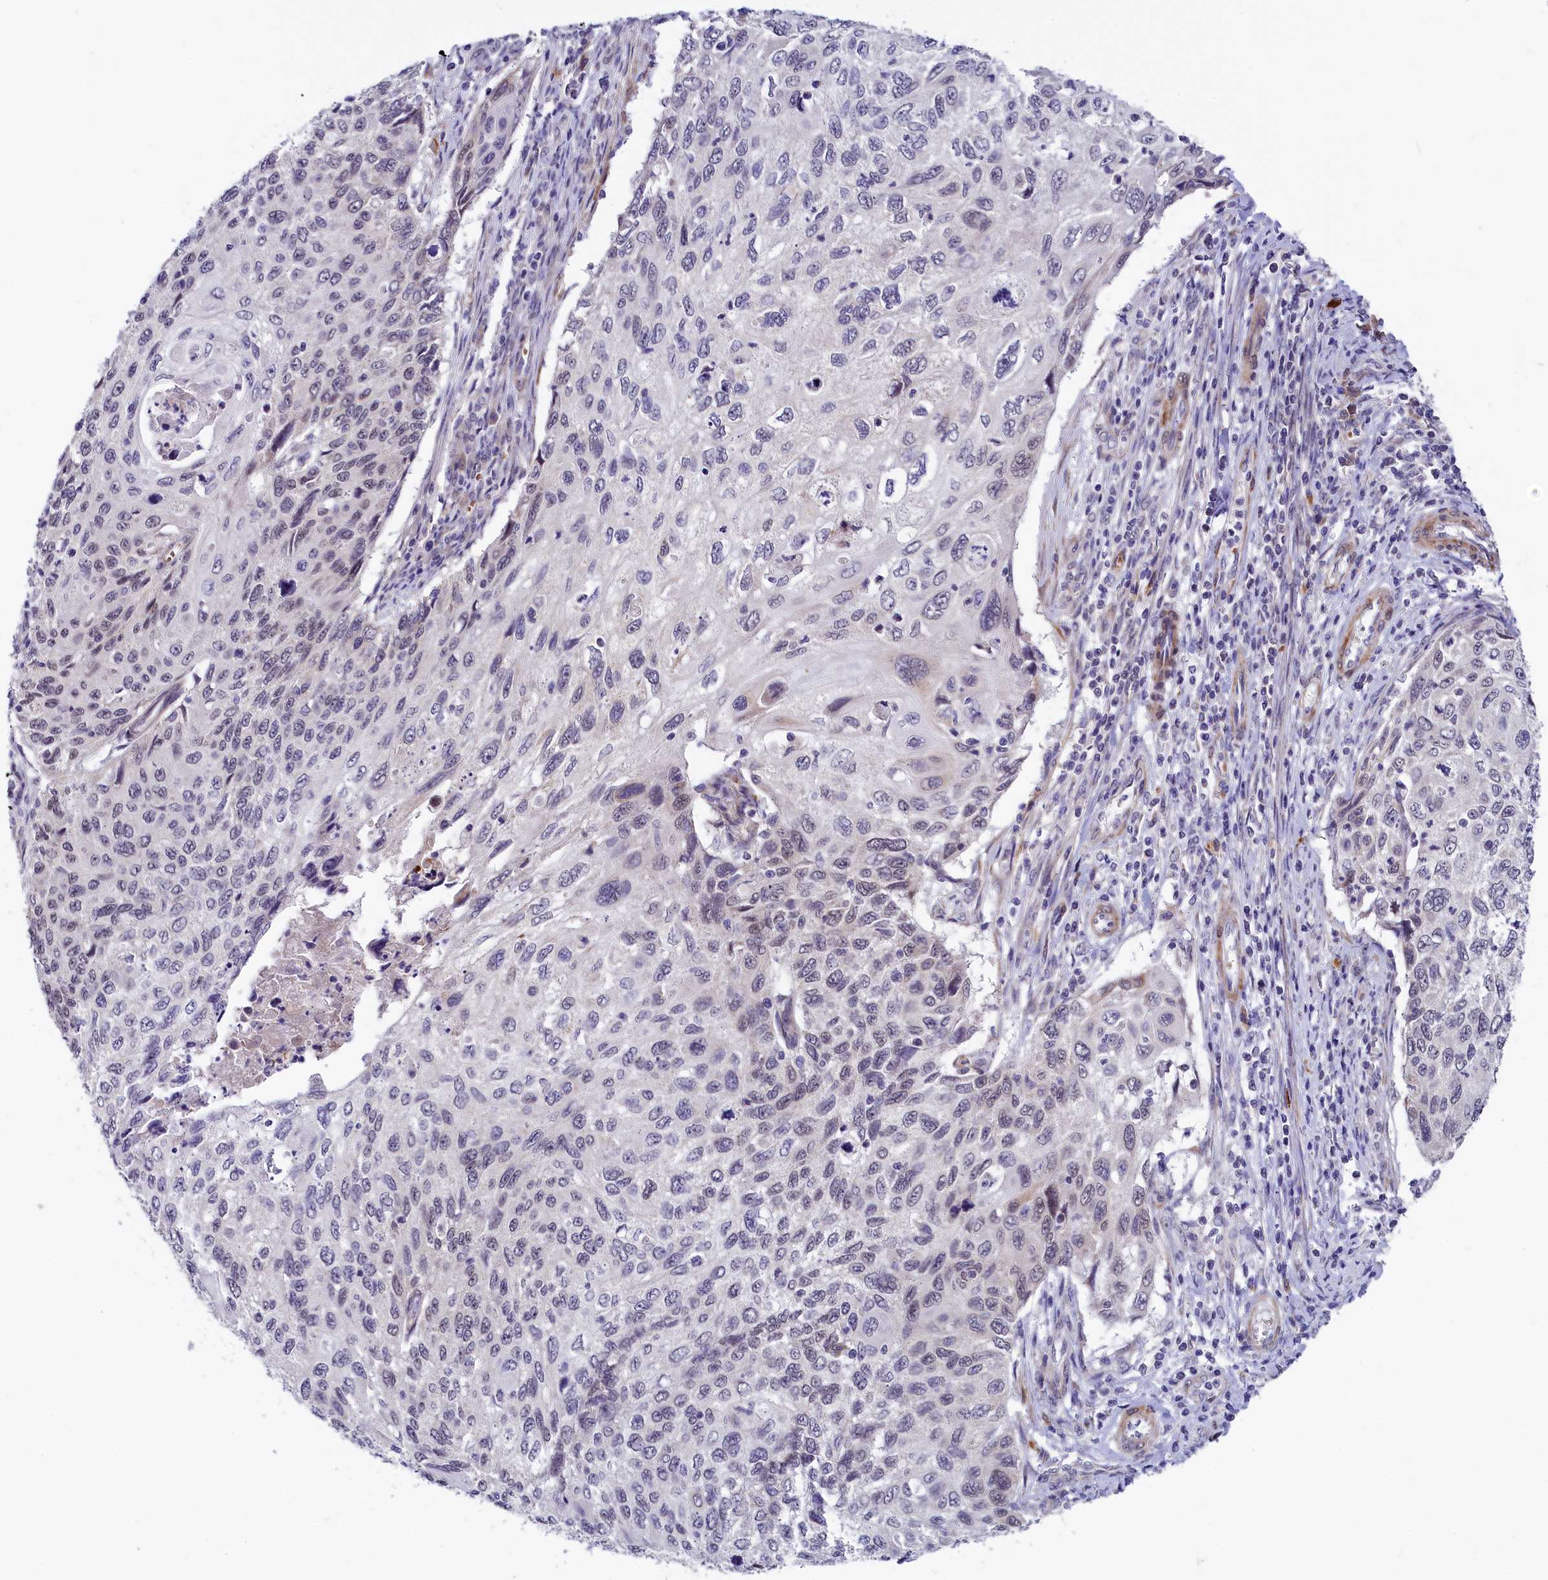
{"staining": {"intensity": "weak", "quantity": "<25%", "location": "nuclear"}, "tissue": "cervical cancer", "cell_type": "Tumor cells", "image_type": "cancer", "snomed": [{"axis": "morphology", "description": "Squamous cell carcinoma, NOS"}, {"axis": "topography", "description": "Cervix"}], "caption": "Human squamous cell carcinoma (cervical) stained for a protein using immunohistochemistry (IHC) exhibits no positivity in tumor cells.", "gene": "SLC39A6", "patient": {"sex": "female", "age": 70}}